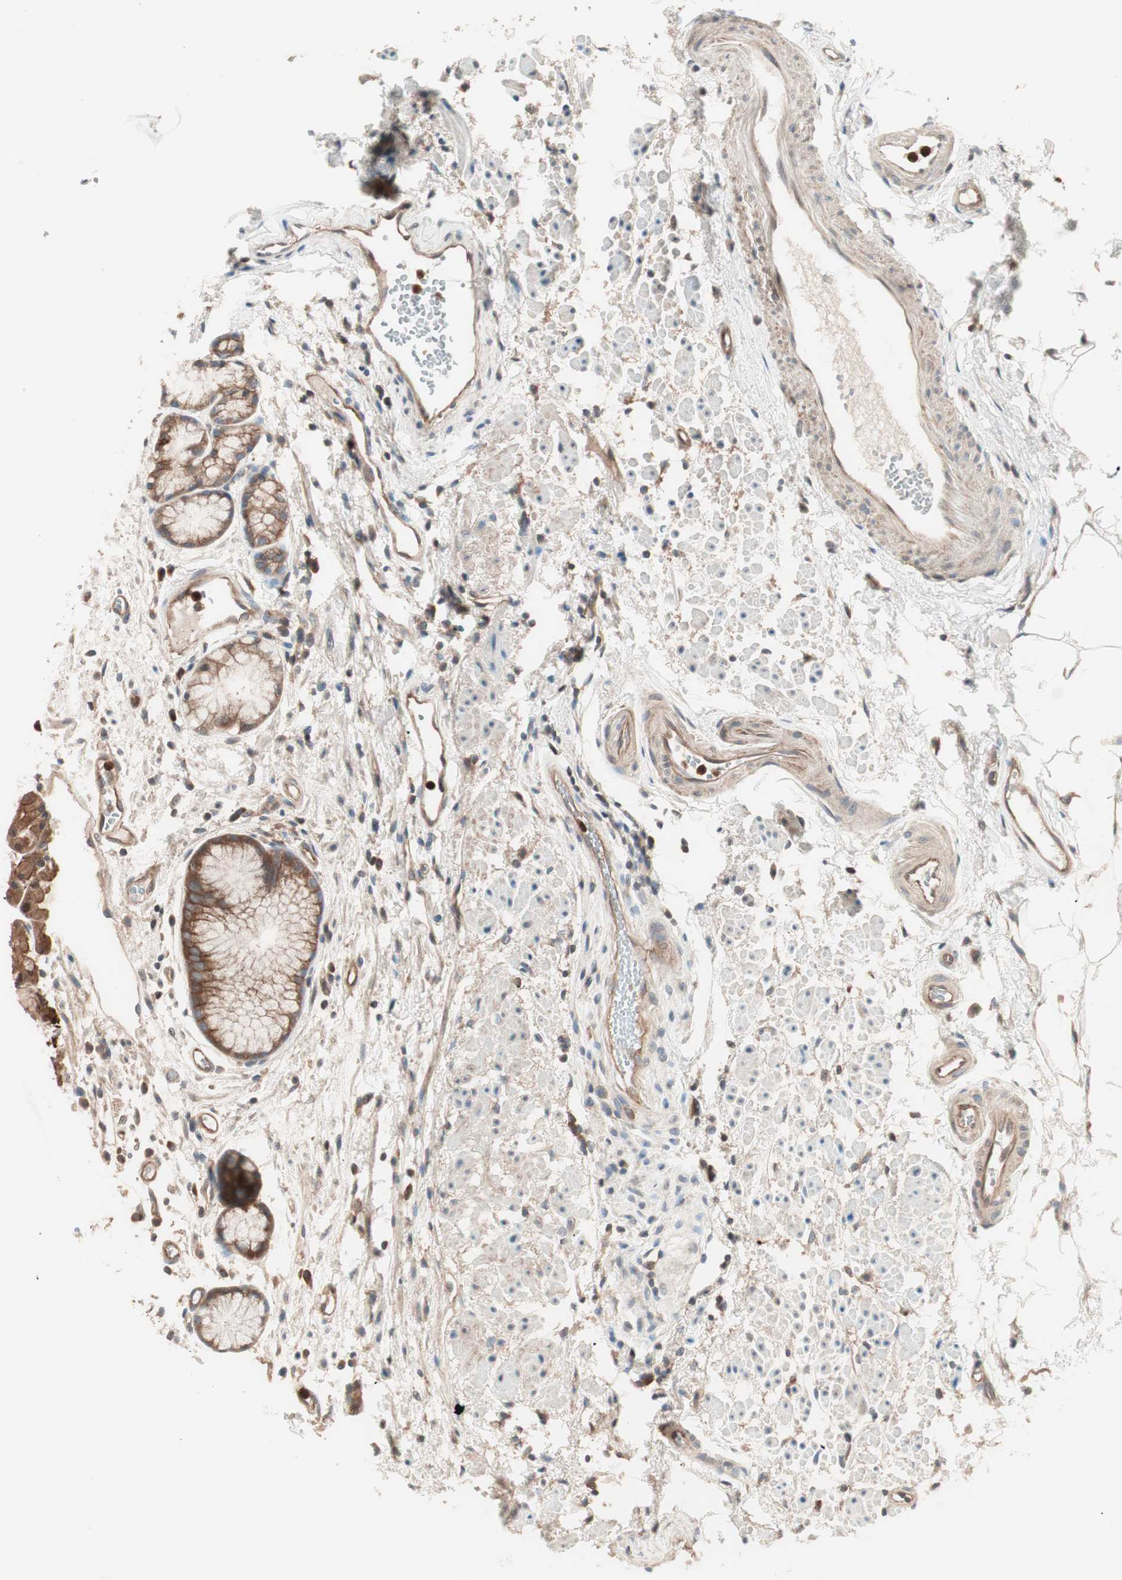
{"staining": {"intensity": "strong", "quantity": ">75%", "location": "cytoplasmic/membranous"}, "tissue": "stomach", "cell_type": "Glandular cells", "image_type": "normal", "snomed": [{"axis": "morphology", "description": "Normal tissue, NOS"}, {"axis": "topography", "description": "Stomach, upper"}], "caption": "Immunohistochemical staining of benign stomach reveals high levels of strong cytoplasmic/membranous staining in about >75% of glandular cells. Nuclei are stained in blue.", "gene": "TSG101", "patient": {"sex": "male", "age": 72}}